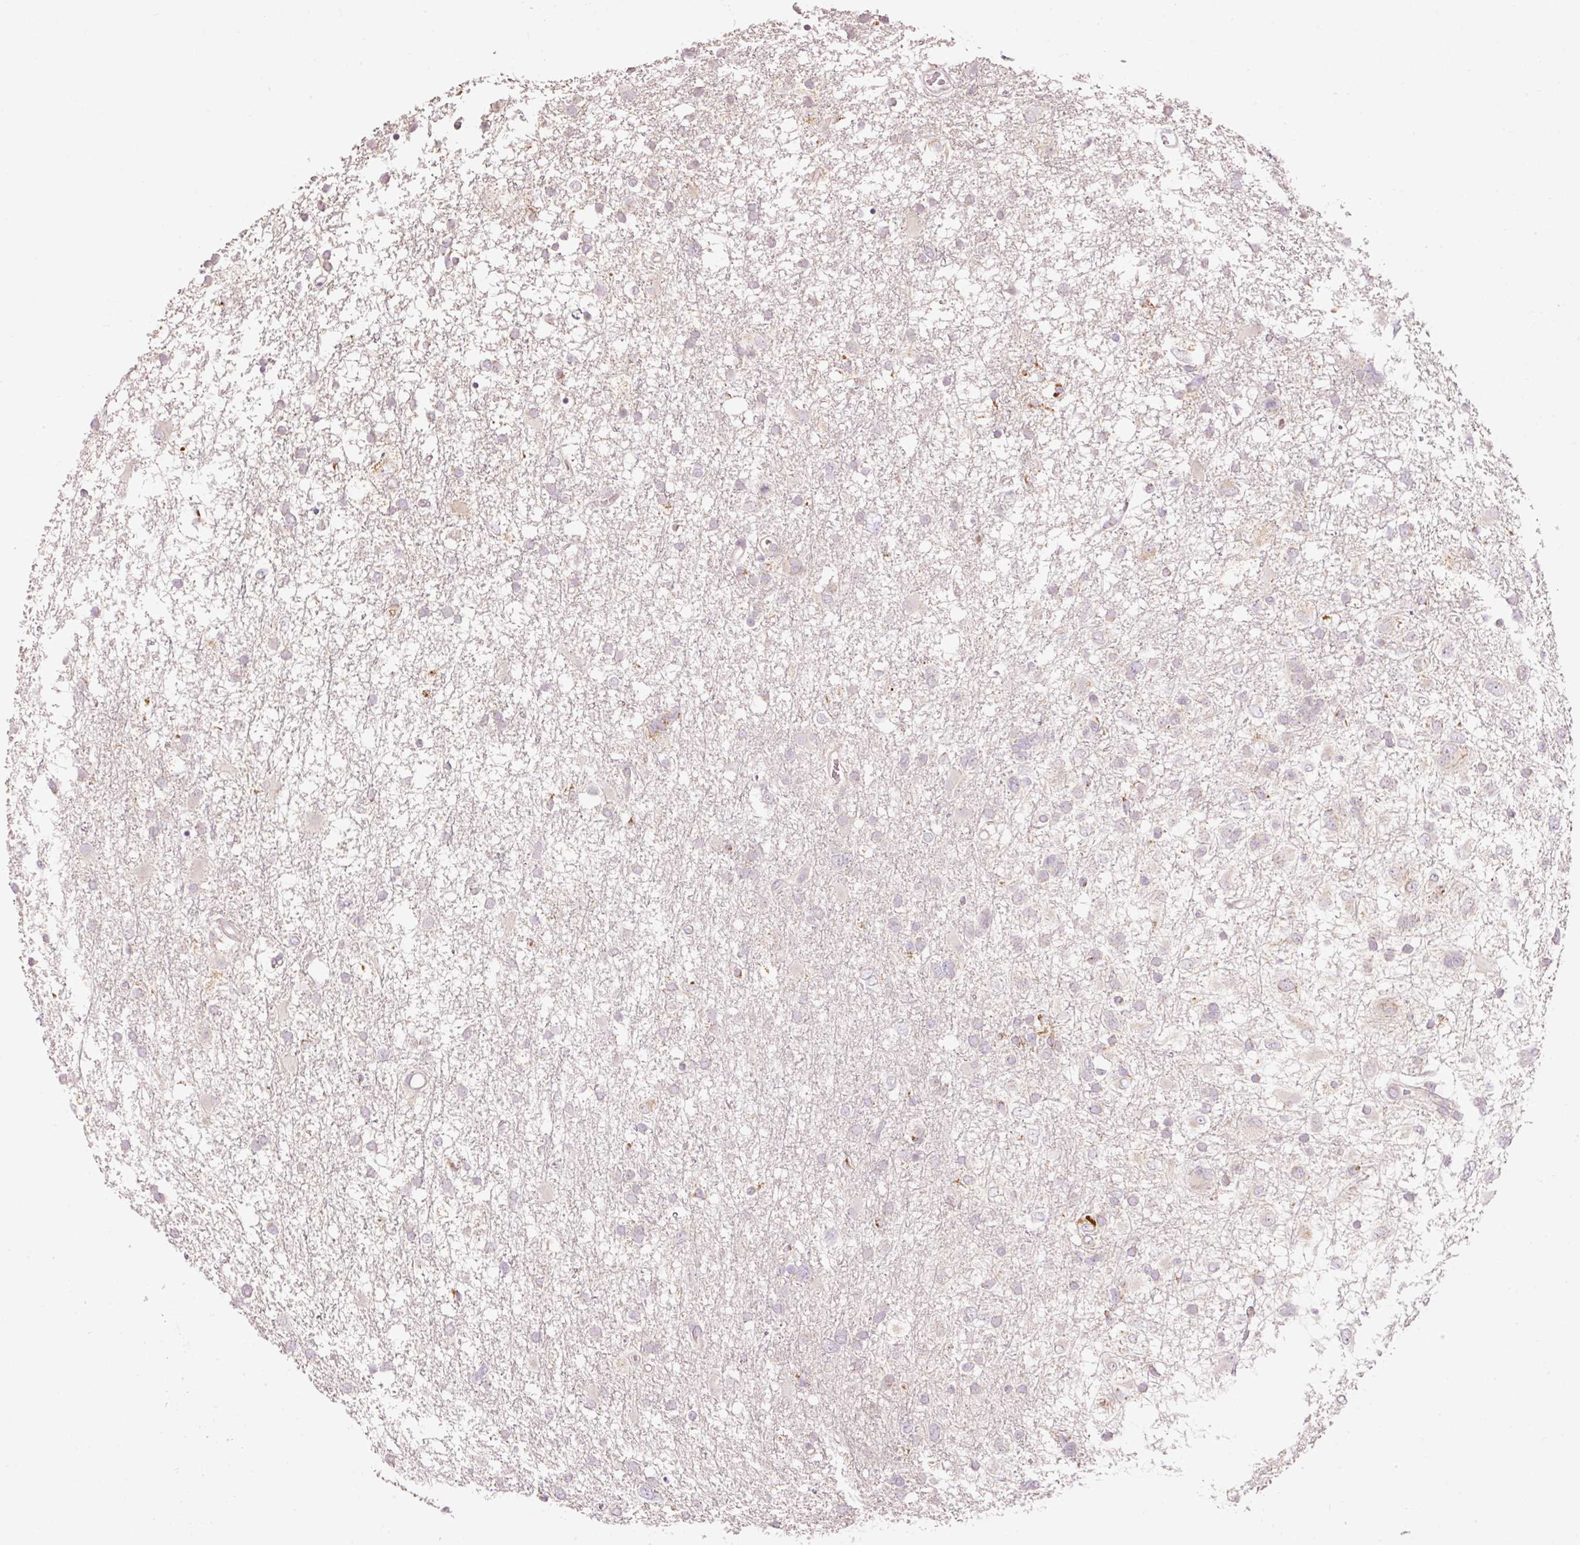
{"staining": {"intensity": "negative", "quantity": "none", "location": "none"}, "tissue": "glioma", "cell_type": "Tumor cells", "image_type": "cancer", "snomed": [{"axis": "morphology", "description": "Glioma, malignant, High grade"}, {"axis": "topography", "description": "Brain"}], "caption": "IHC micrograph of neoplastic tissue: human malignant glioma (high-grade) stained with DAB (3,3'-diaminobenzidine) reveals no significant protein expression in tumor cells.", "gene": "ABHD11", "patient": {"sex": "male", "age": 61}}